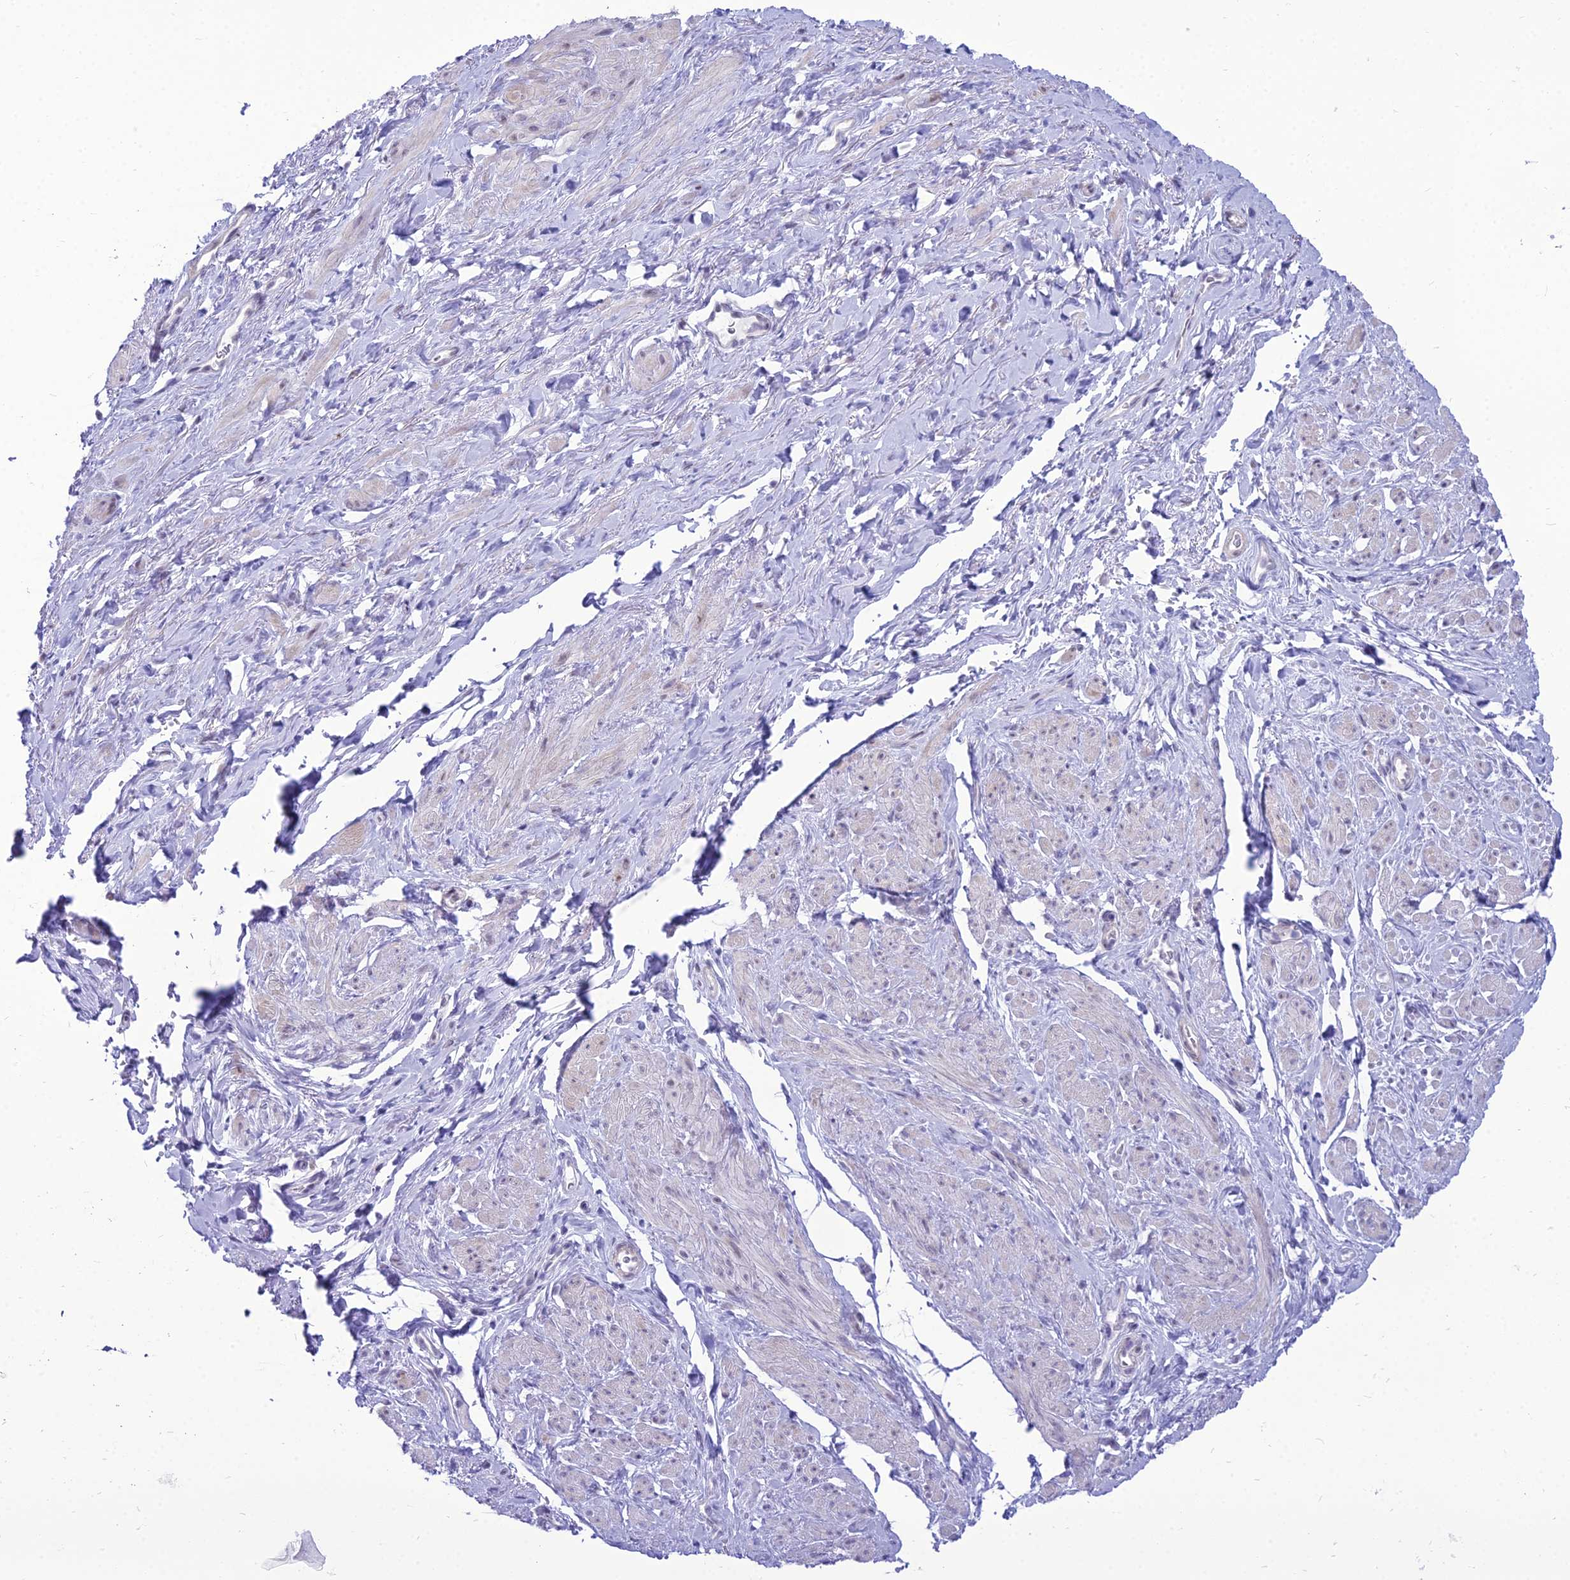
{"staining": {"intensity": "negative", "quantity": "none", "location": "none"}, "tissue": "smooth muscle", "cell_type": "Smooth muscle cells", "image_type": "normal", "snomed": [{"axis": "morphology", "description": "Normal tissue, NOS"}, {"axis": "topography", "description": "Smooth muscle"}, {"axis": "topography", "description": "Peripheral nerve tissue"}], "caption": "High power microscopy image of an IHC histopathology image of unremarkable smooth muscle, revealing no significant expression in smooth muscle cells.", "gene": "DHX40", "patient": {"sex": "male", "age": 69}}